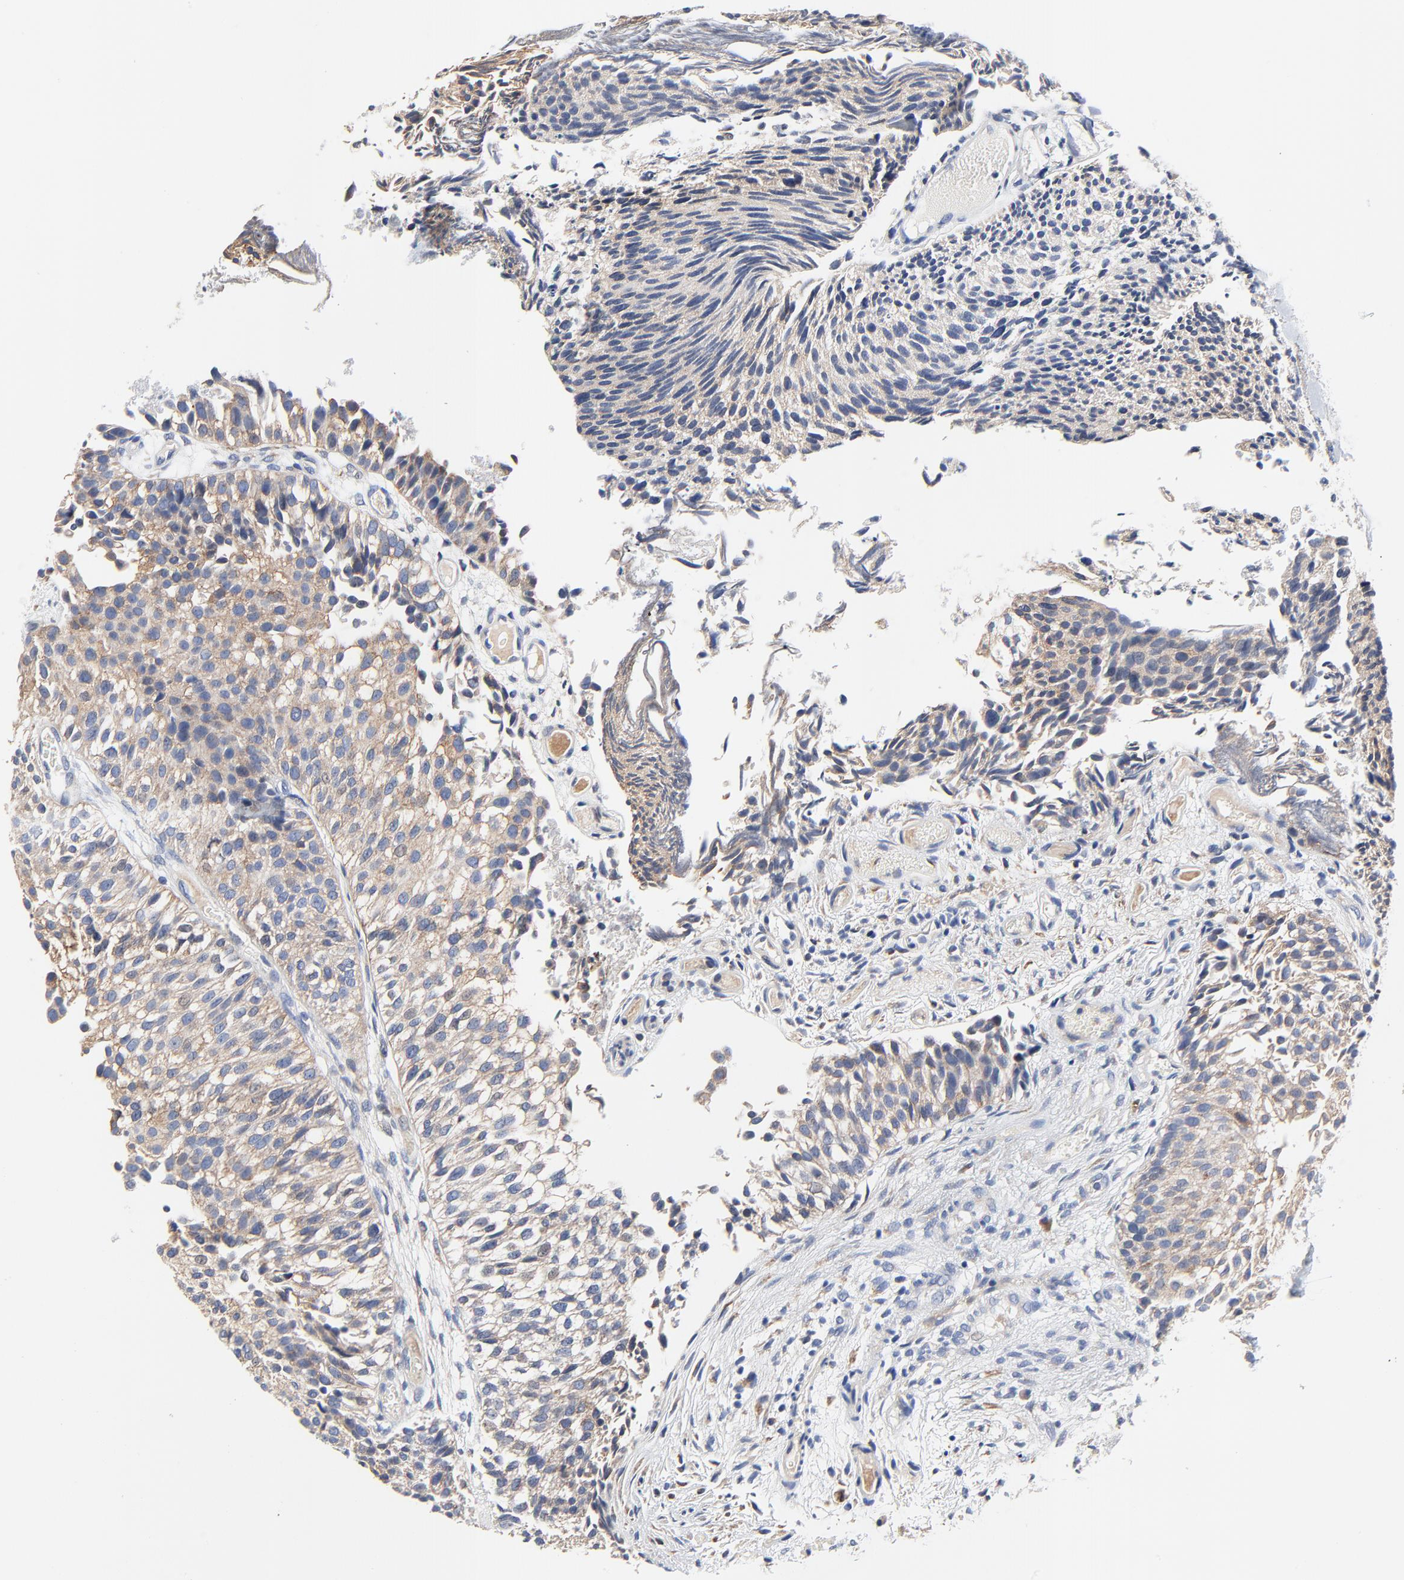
{"staining": {"intensity": "weak", "quantity": "25%-75%", "location": "cytoplasmic/membranous"}, "tissue": "urothelial cancer", "cell_type": "Tumor cells", "image_type": "cancer", "snomed": [{"axis": "morphology", "description": "Urothelial carcinoma, Low grade"}, {"axis": "topography", "description": "Urinary bladder"}], "caption": "This histopathology image reveals urothelial carcinoma (low-grade) stained with IHC to label a protein in brown. The cytoplasmic/membranous of tumor cells show weak positivity for the protein. Nuclei are counter-stained blue.", "gene": "VAV2", "patient": {"sex": "male", "age": 84}}